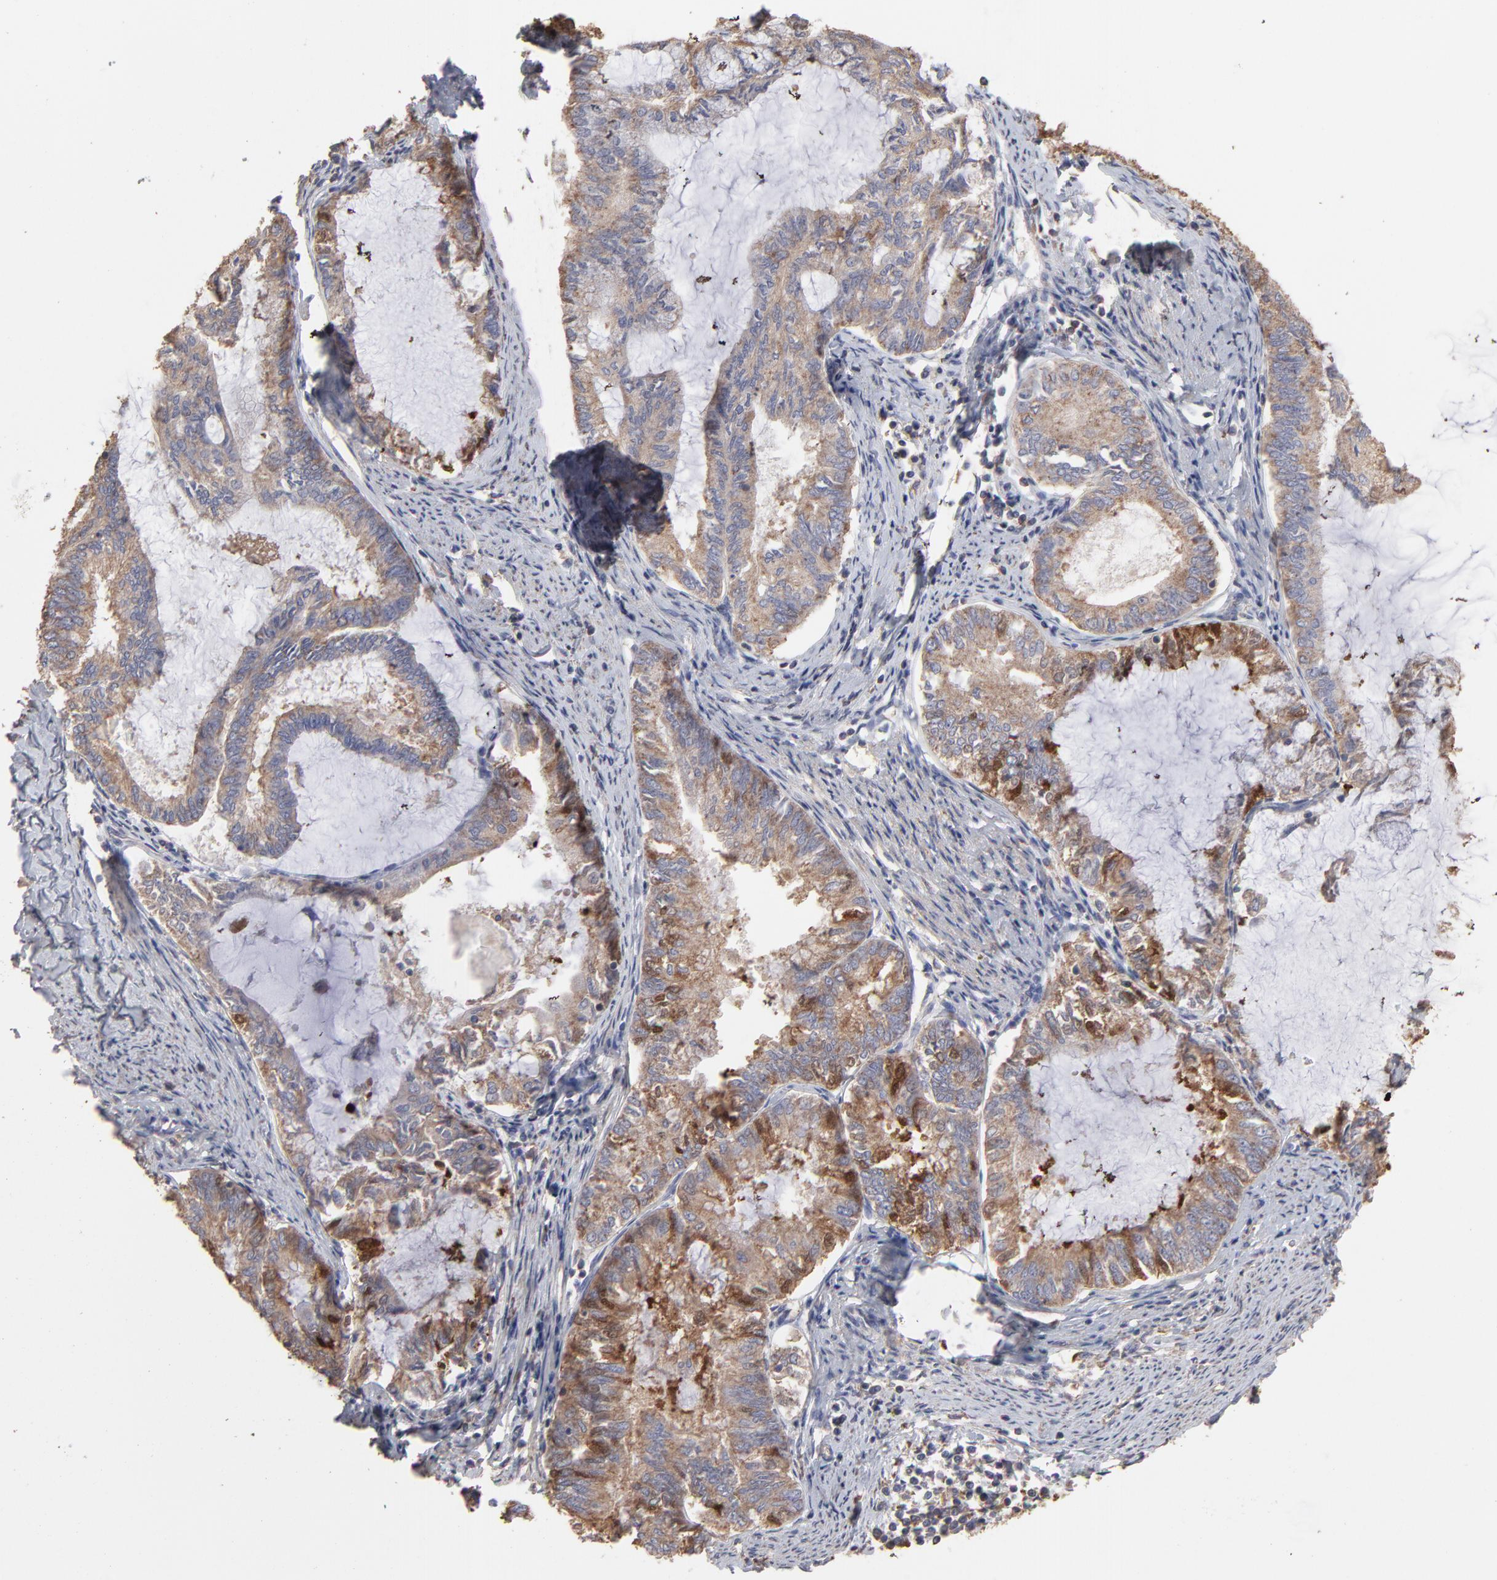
{"staining": {"intensity": "moderate", "quantity": ">75%", "location": "cytoplasmic/membranous"}, "tissue": "endometrial cancer", "cell_type": "Tumor cells", "image_type": "cancer", "snomed": [{"axis": "morphology", "description": "Adenocarcinoma, NOS"}, {"axis": "topography", "description": "Endometrium"}], "caption": "About >75% of tumor cells in human endometrial adenocarcinoma demonstrate moderate cytoplasmic/membranous protein expression as visualized by brown immunohistochemical staining.", "gene": "TANGO2", "patient": {"sex": "female", "age": 86}}